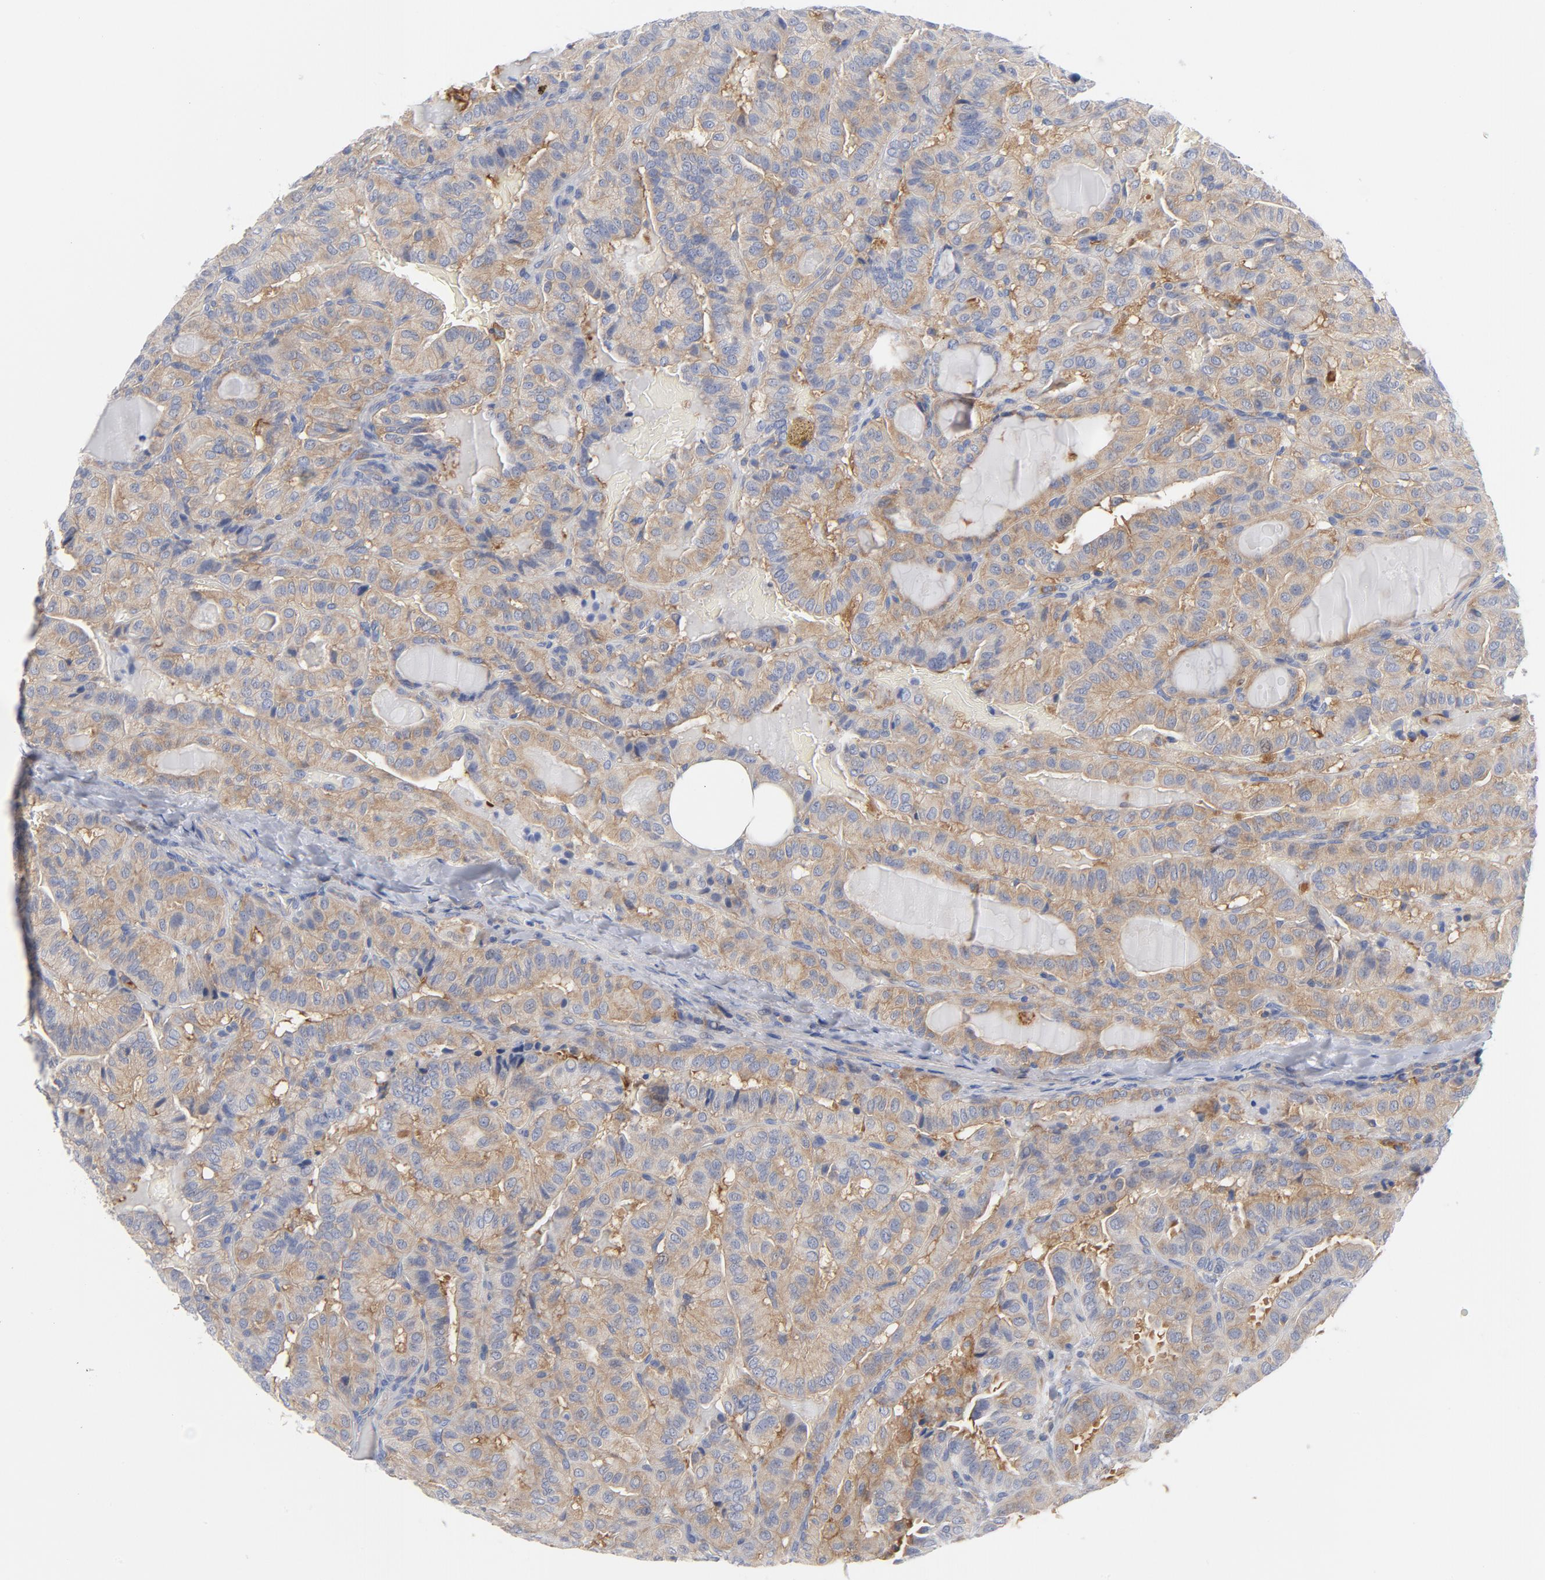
{"staining": {"intensity": "weak", "quantity": "25%-75%", "location": "cytoplasmic/membranous"}, "tissue": "thyroid cancer", "cell_type": "Tumor cells", "image_type": "cancer", "snomed": [{"axis": "morphology", "description": "Papillary adenocarcinoma, NOS"}, {"axis": "topography", "description": "Thyroid gland"}], "caption": "The immunohistochemical stain shows weak cytoplasmic/membranous staining in tumor cells of papillary adenocarcinoma (thyroid) tissue. (DAB (3,3'-diaminobenzidine) = brown stain, brightfield microscopy at high magnification).", "gene": "CD86", "patient": {"sex": "male", "age": 77}}